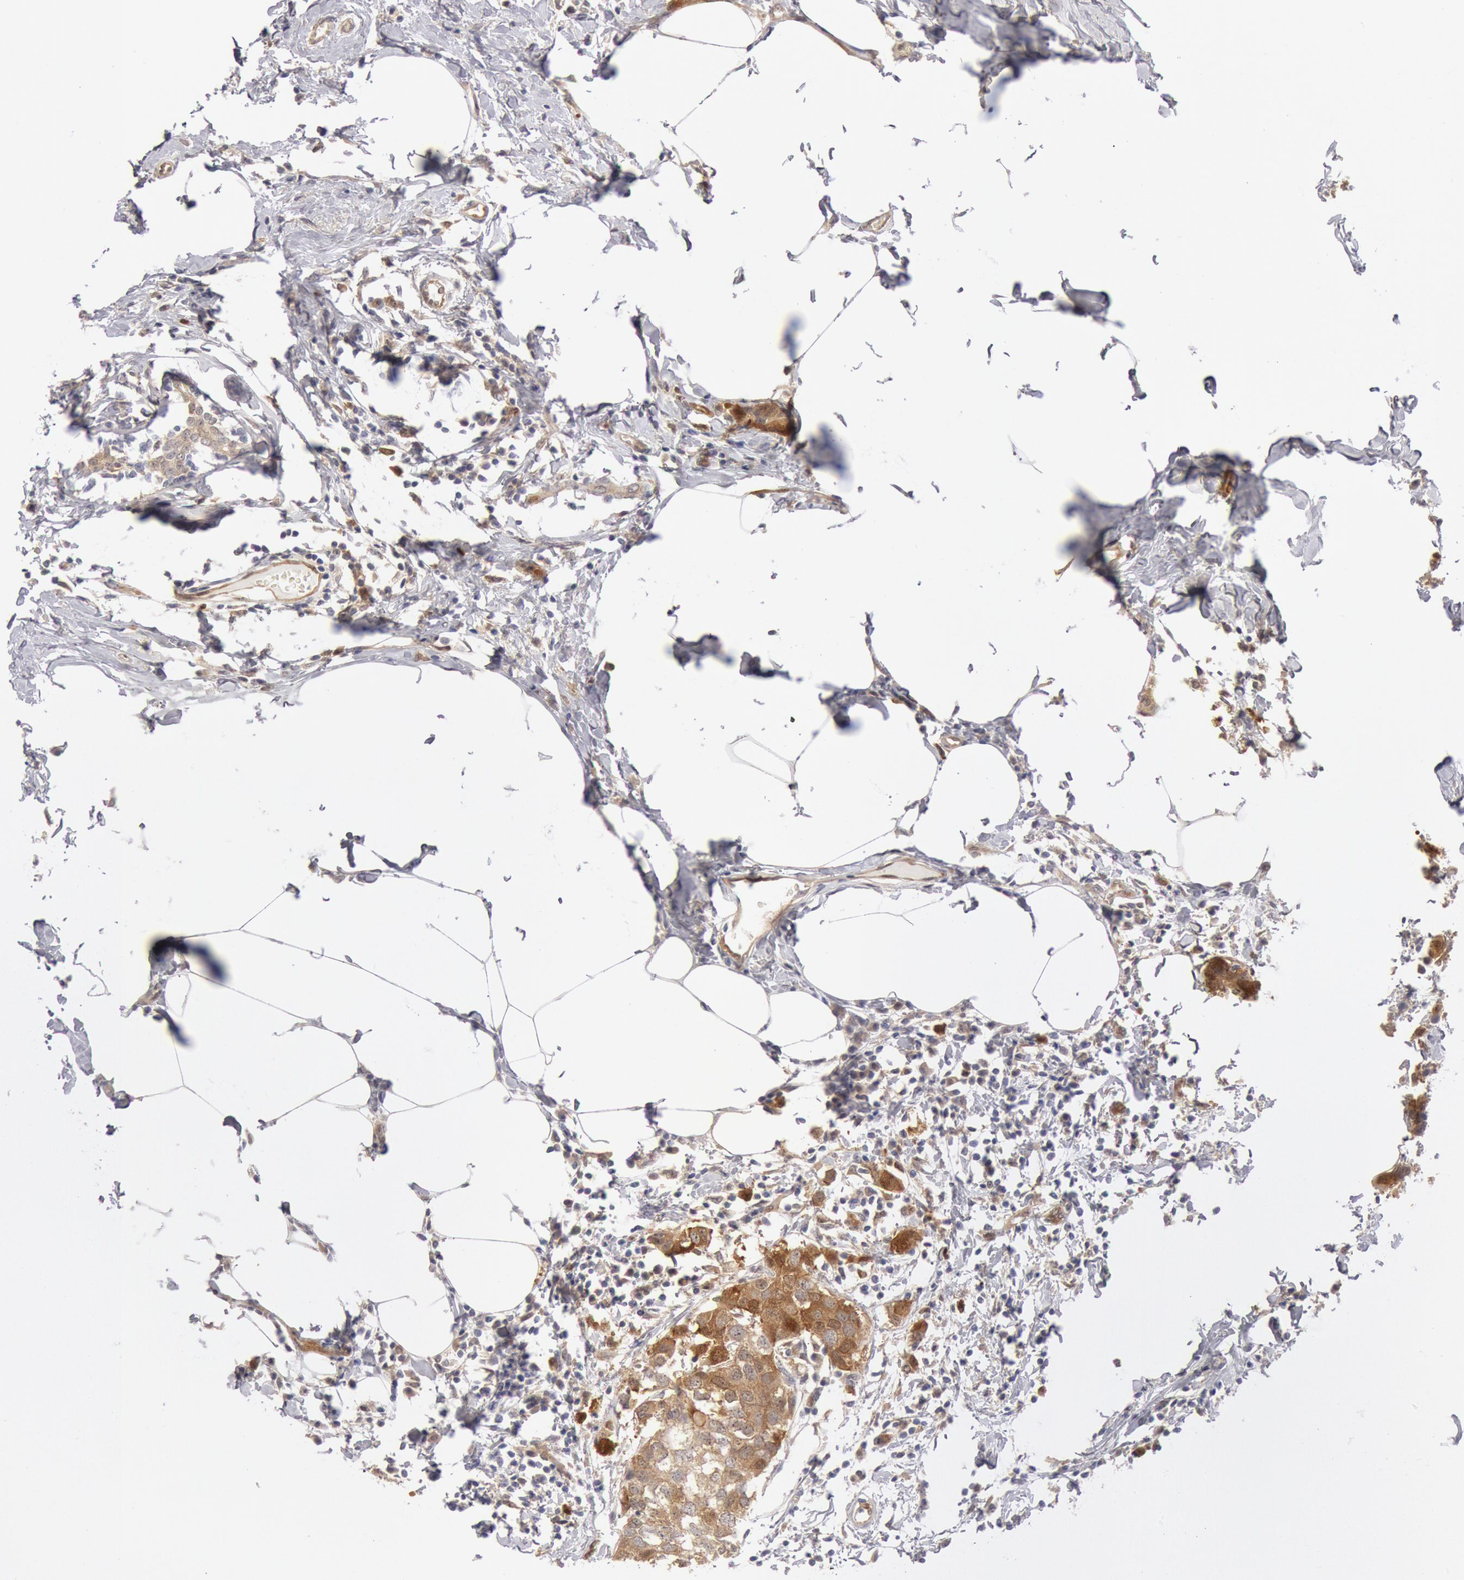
{"staining": {"intensity": "weak", "quantity": ">75%", "location": "cytoplasmic/membranous"}, "tissue": "breast cancer", "cell_type": "Tumor cells", "image_type": "cancer", "snomed": [{"axis": "morphology", "description": "Normal tissue, NOS"}, {"axis": "morphology", "description": "Duct carcinoma"}, {"axis": "topography", "description": "Breast"}], "caption": "Breast intraductal carcinoma tissue exhibits weak cytoplasmic/membranous positivity in about >75% of tumor cells, visualized by immunohistochemistry.", "gene": "DNAJA1", "patient": {"sex": "female", "age": 50}}